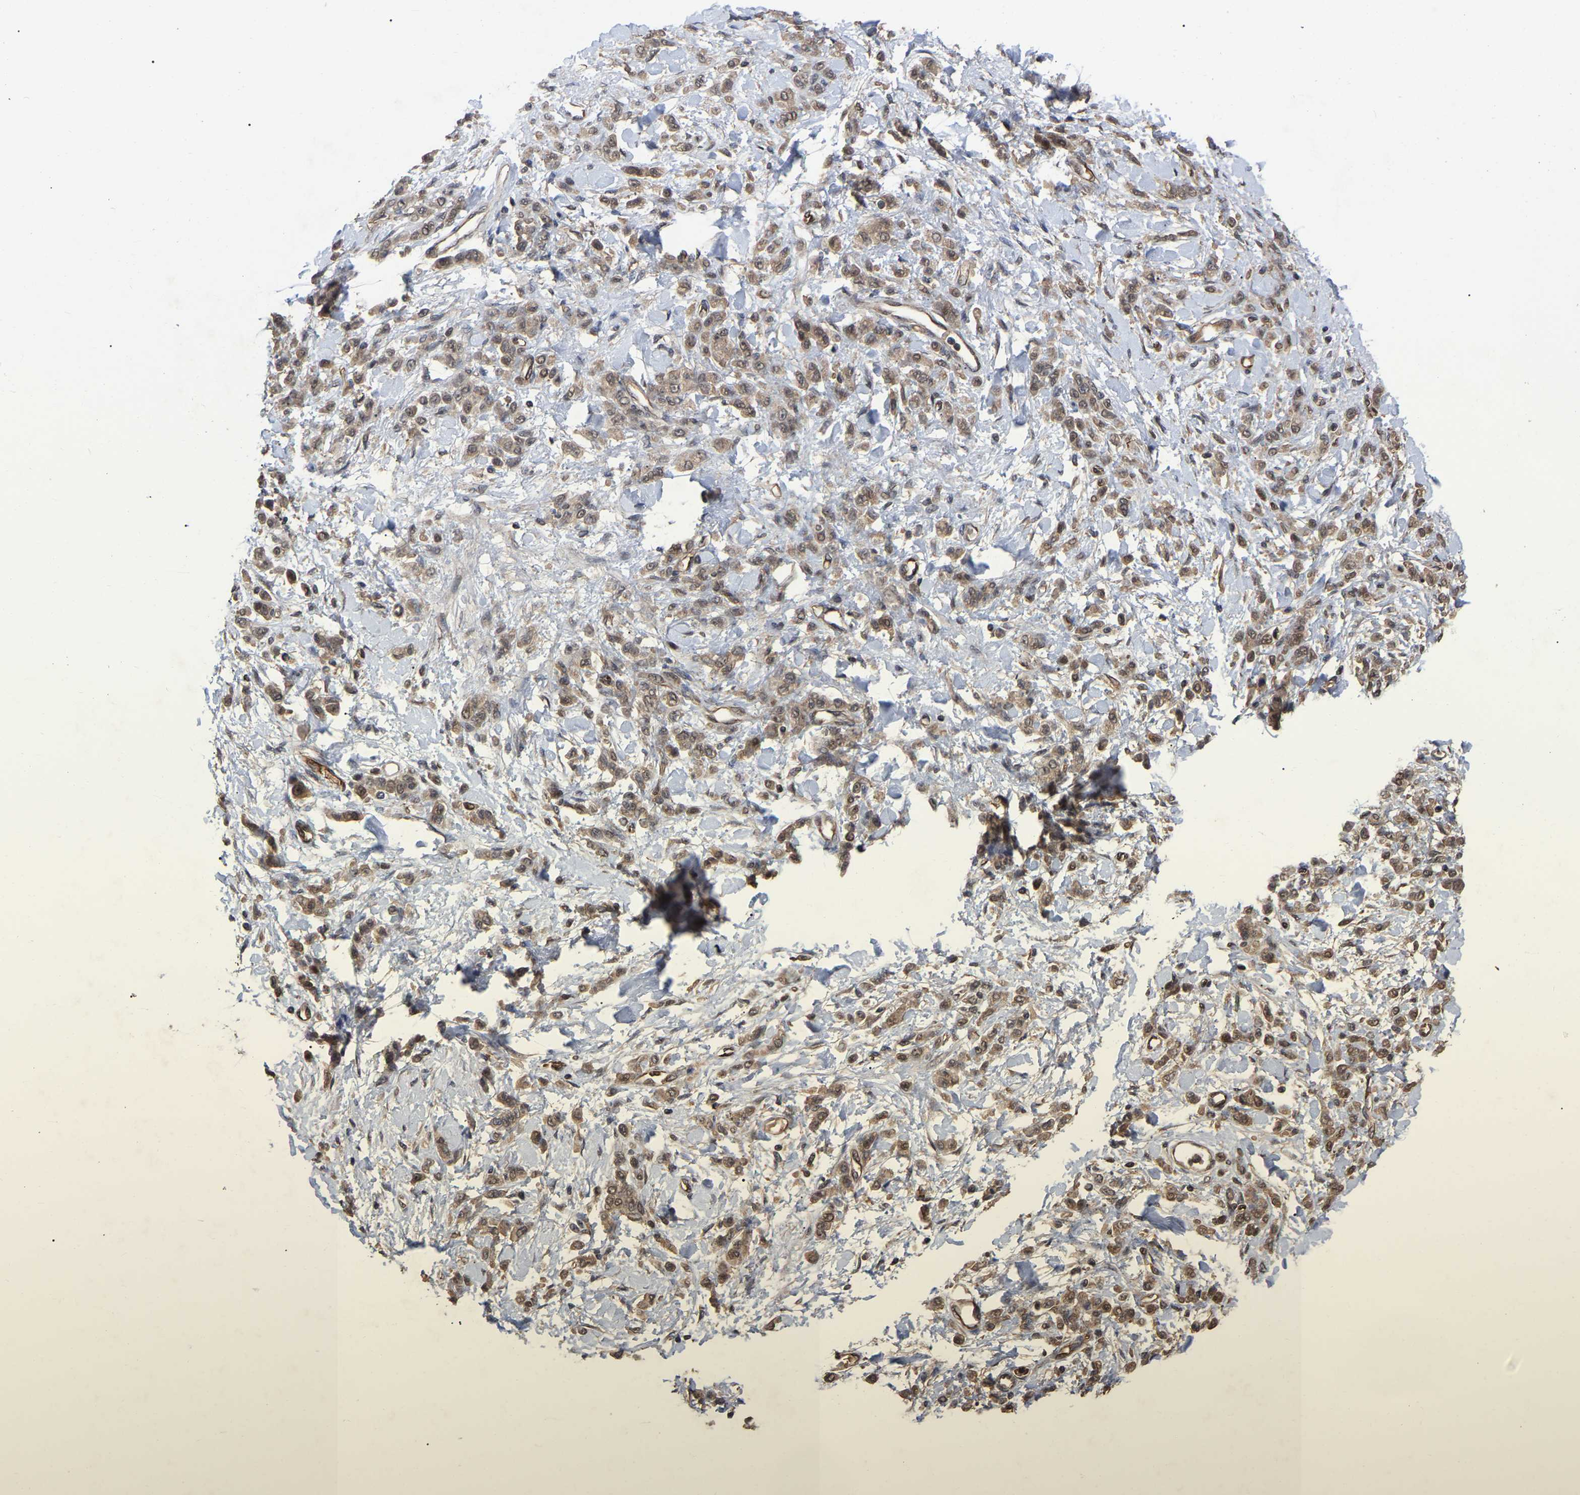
{"staining": {"intensity": "moderate", "quantity": ">75%", "location": "cytoplasmic/membranous"}, "tissue": "stomach cancer", "cell_type": "Tumor cells", "image_type": "cancer", "snomed": [{"axis": "morphology", "description": "Normal tissue, NOS"}, {"axis": "morphology", "description": "Adenocarcinoma, NOS"}, {"axis": "topography", "description": "Stomach"}], "caption": "Immunohistochemical staining of human stomach adenocarcinoma displays moderate cytoplasmic/membranous protein staining in approximately >75% of tumor cells.", "gene": "FAM161B", "patient": {"sex": "male", "age": 82}}